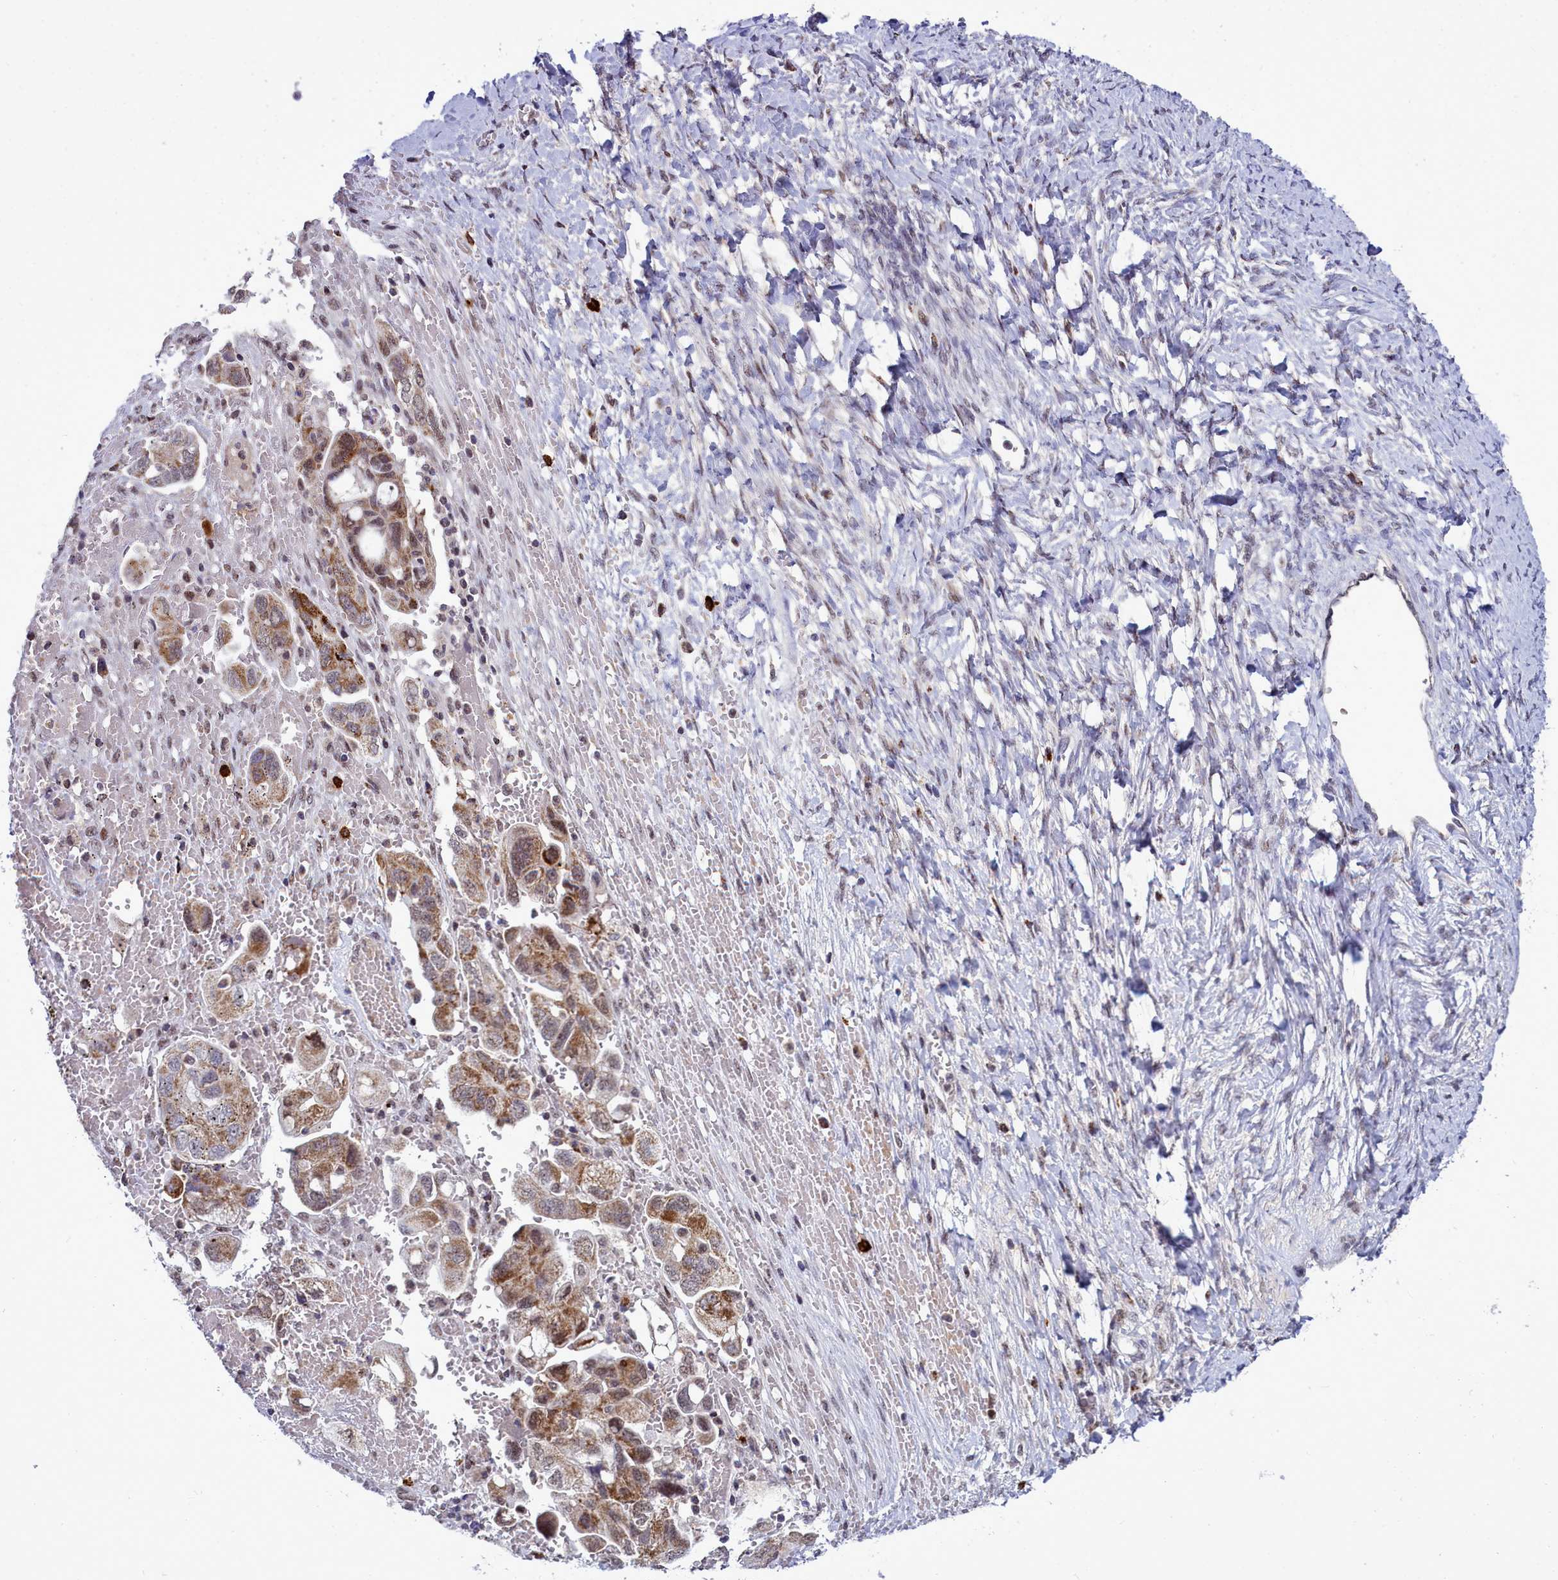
{"staining": {"intensity": "moderate", "quantity": ">75%", "location": "cytoplasmic/membranous,nuclear"}, "tissue": "ovarian cancer", "cell_type": "Tumor cells", "image_type": "cancer", "snomed": [{"axis": "morphology", "description": "Carcinoma, NOS"}, {"axis": "morphology", "description": "Cystadenocarcinoma, serous, NOS"}, {"axis": "topography", "description": "Ovary"}], "caption": "High-magnification brightfield microscopy of ovarian cancer (carcinoma) stained with DAB (3,3'-diaminobenzidine) (brown) and counterstained with hematoxylin (blue). tumor cells exhibit moderate cytoplasmic/membranous and nuclear staining is present in approximately>75% of cells.", "gene": "POM121L2", "patient": {"sex": "female", "age": 69}}